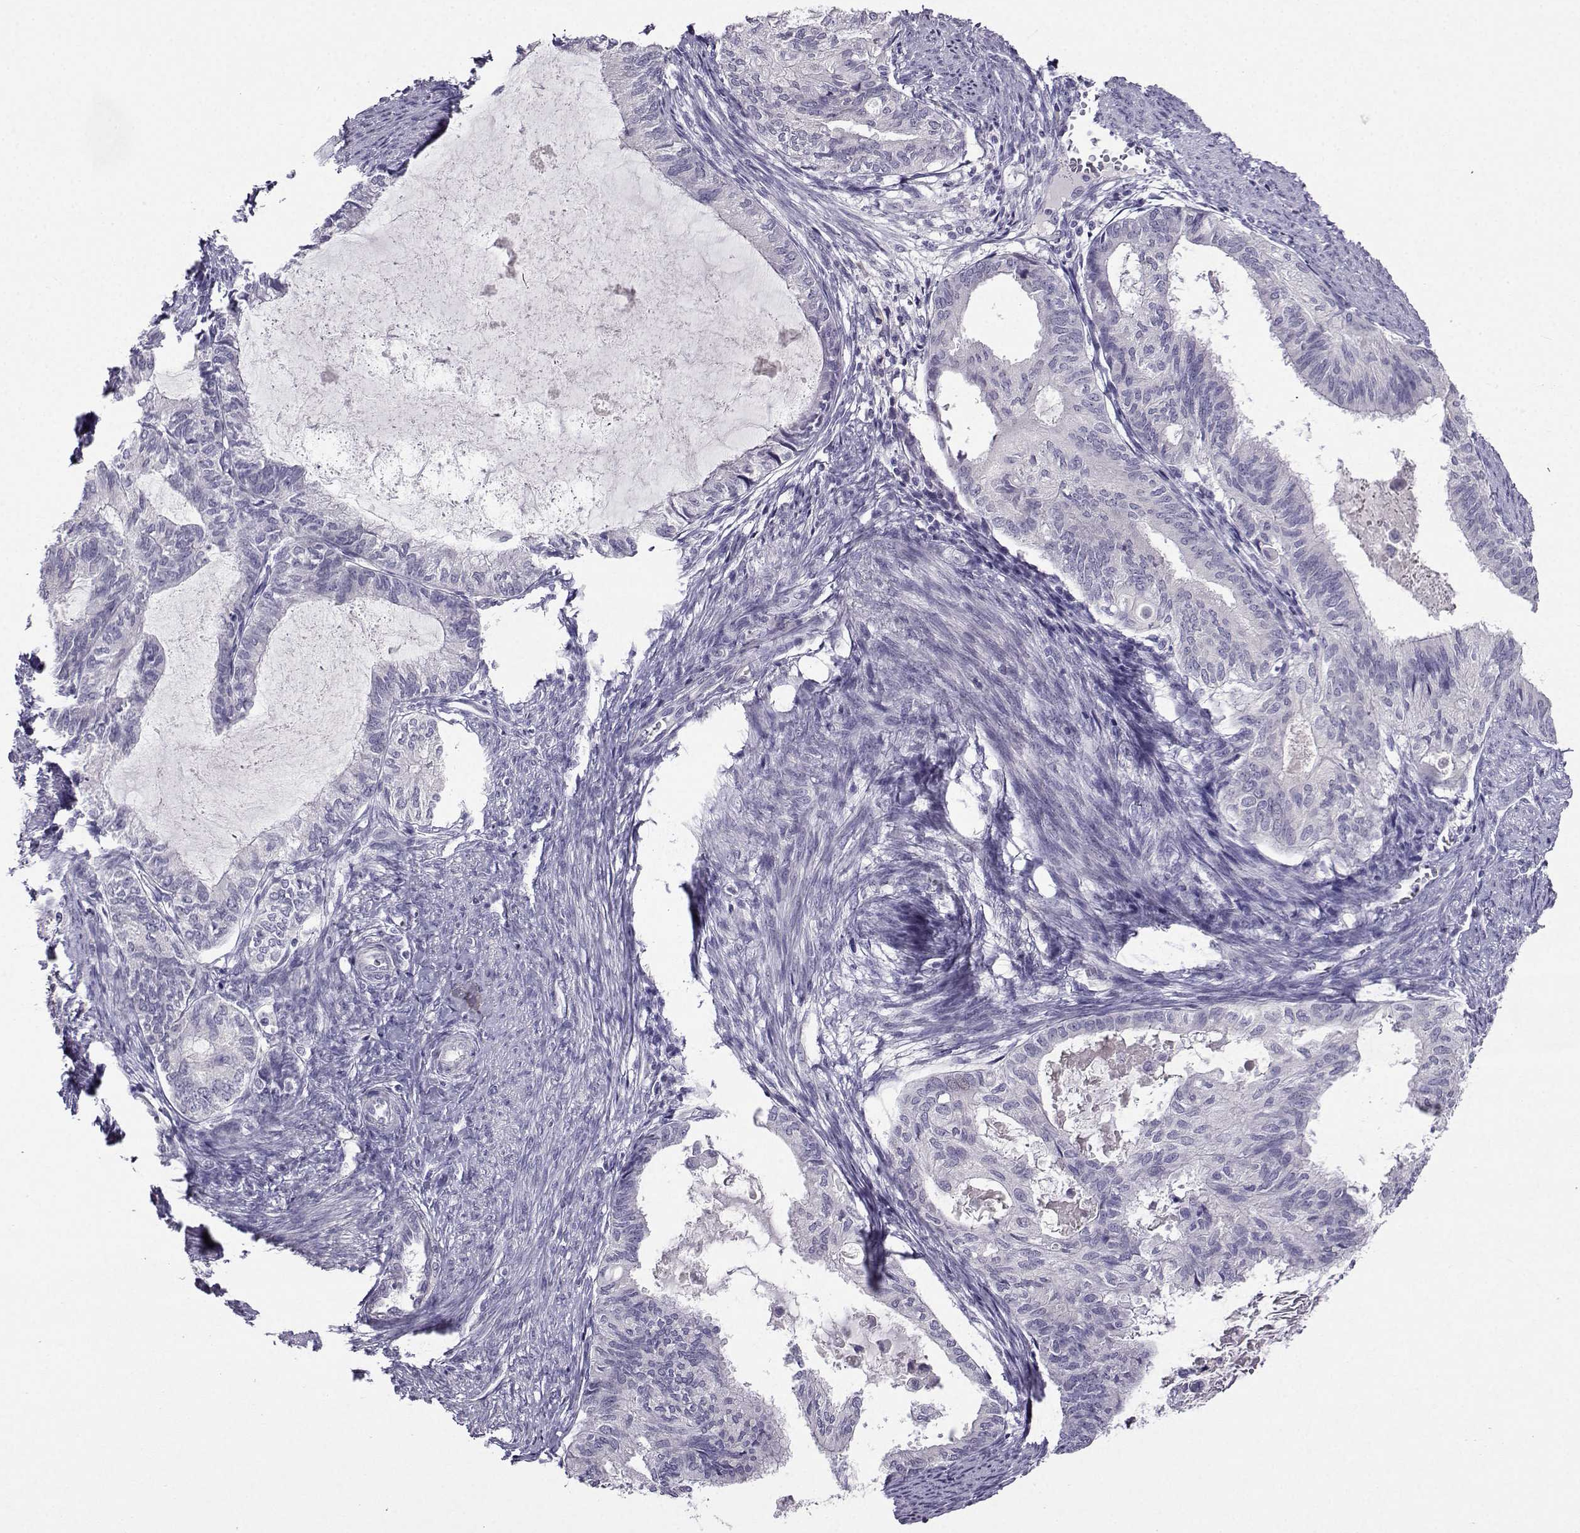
{"staining": {"intensity": "negative", "quantity": "none", "location": "none"}, "tissue": "endometrial cancer", "cell_type": "Tumor cells", "image_type": "cancer", "snomed": [{"axis": "morphology", "description": "Adenocarcinoma, NOS"}, {"axis": "topography", "description": "Endometrium"}], "caption": "DAB immunohistochemical staining of human endometrial cancer displays no significant staining in tumor cells.", "gene": "CRYBB1", "patient": {"sex": "female", "age": 86}}